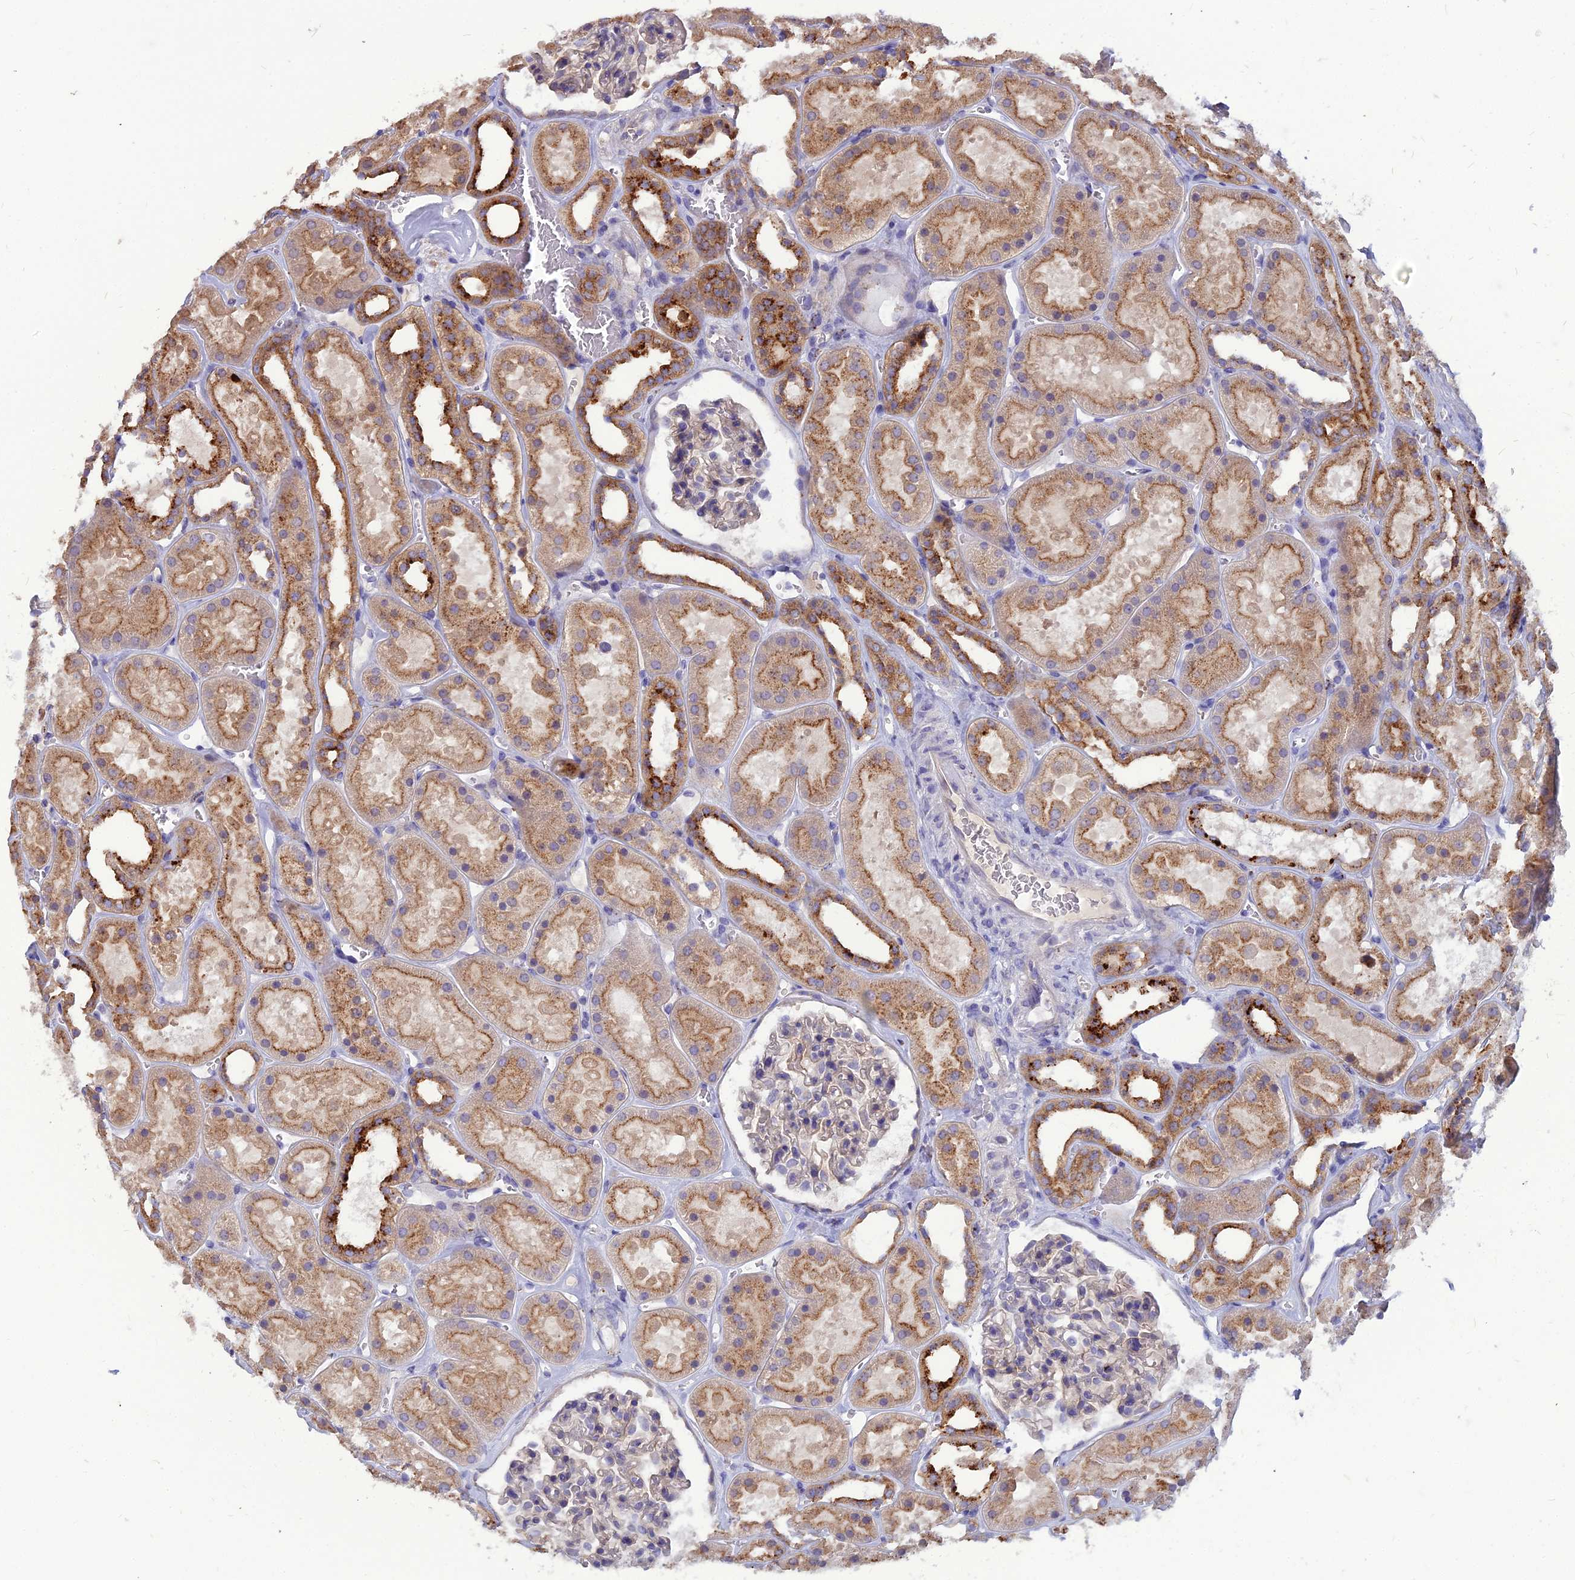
{"staining": {"intensity": "negative", "quantity": "none", "location": "none"}, "tissue": "kidney", "cell_type": "Cells in glomeruli", "image_type": "normal", "snomed": [{"axis": "morphology", "description": "Normal tissue, NOS"}, {"axis": "topography", "description": "Kidney"}], "caption": "Human kidney stained for a protein using immunohistochemistry reveals no positivity in cells in glomeruli.", "gene": "PCED1B", "patient": {"sex": "female", "age": 41}}